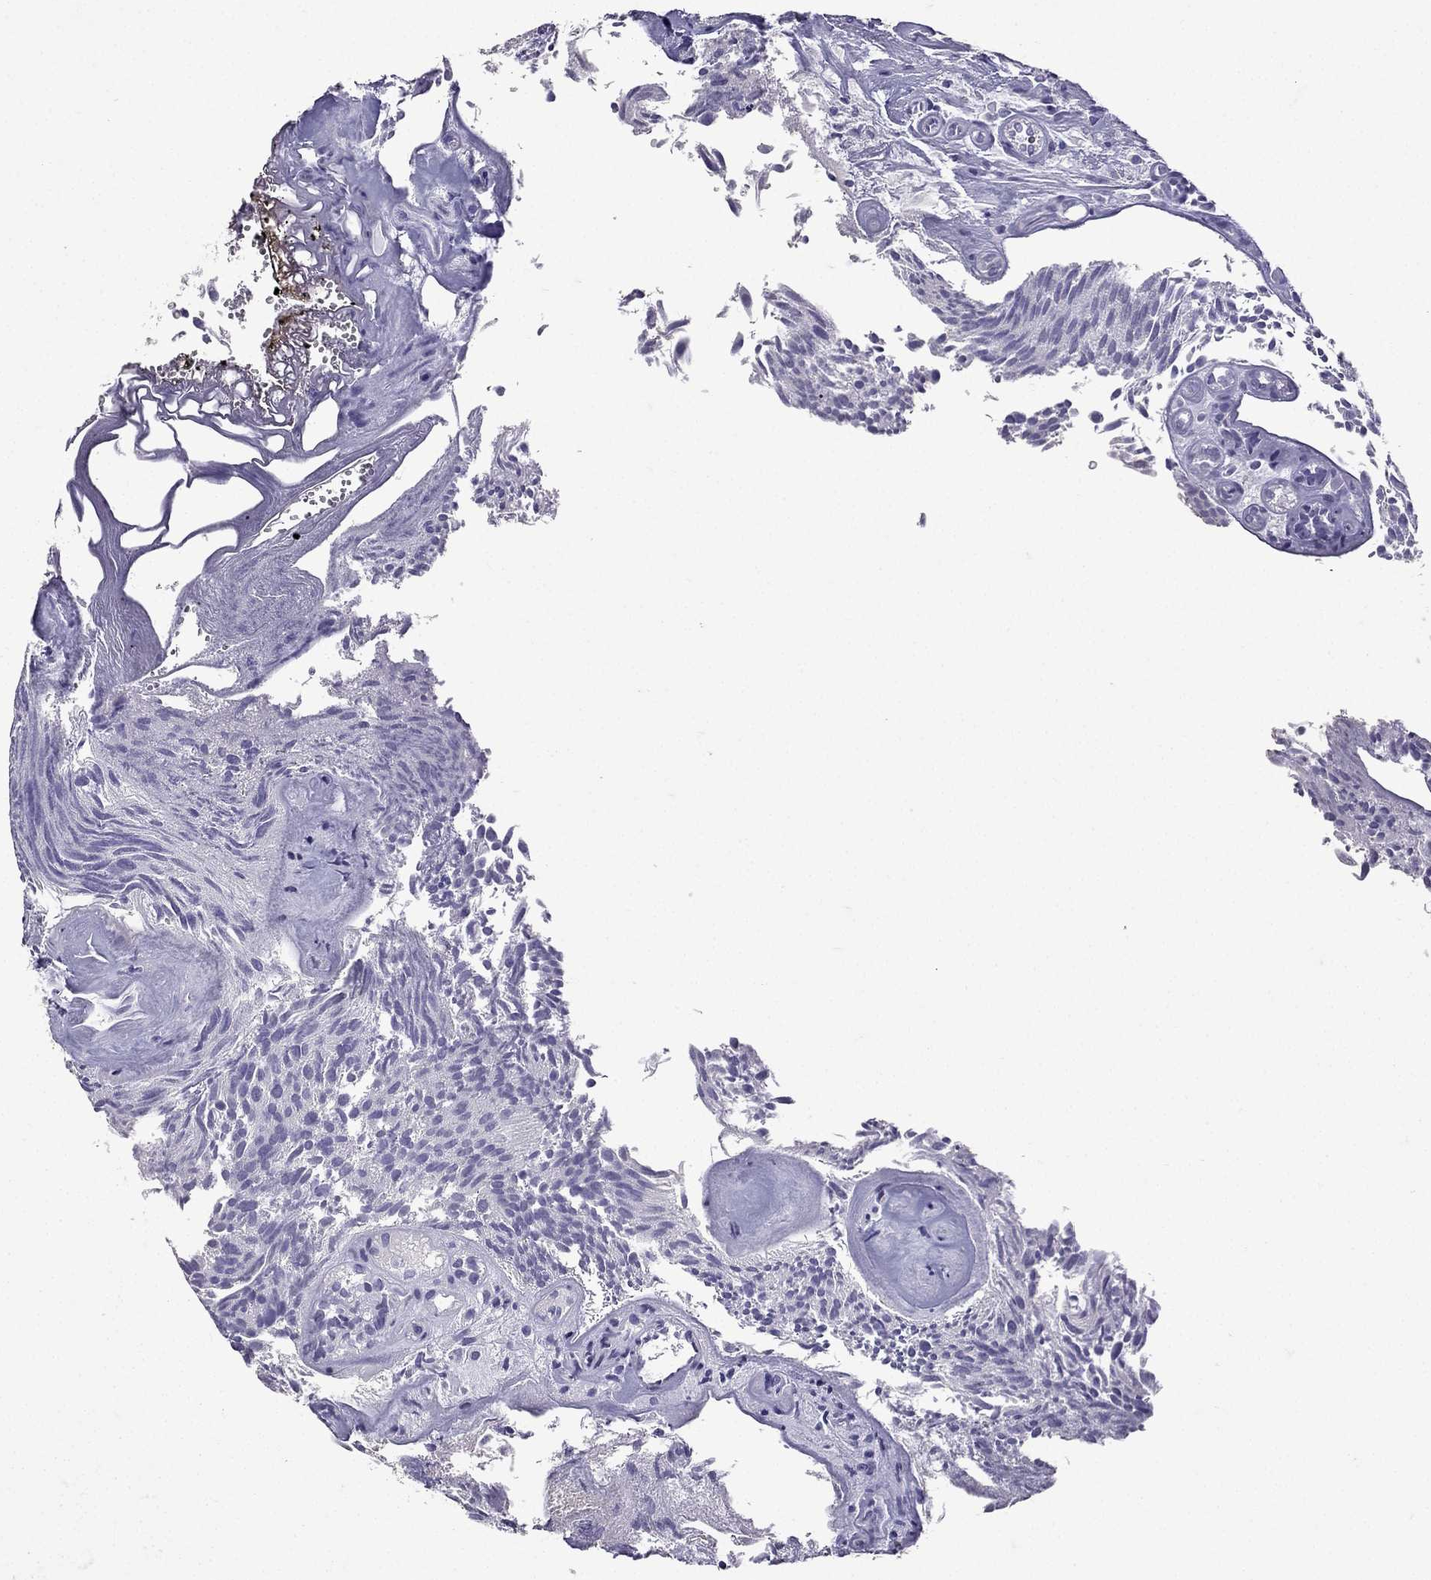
{"staining": {"intensity": "negative", "quantity": "none", "location": "none"}, "tissue": "urothelial cancer", "cell_type": "Tumor cells", "image_type": "cancer", "snomed": [{"axis": "morphology", "description": "Urothelial carcinoma, Low grade"}, {"axis": "topography", "description": "Urinary bladder"}], "caption": "Immunohistochemistry (IHC) photomicrograph of human low-grade urothelial carcinoma stained for a protein (brown), which demonstrates no expression in tumor cells.", "gene": "TTN", "patient": {"sex": "female", "age": 87}}